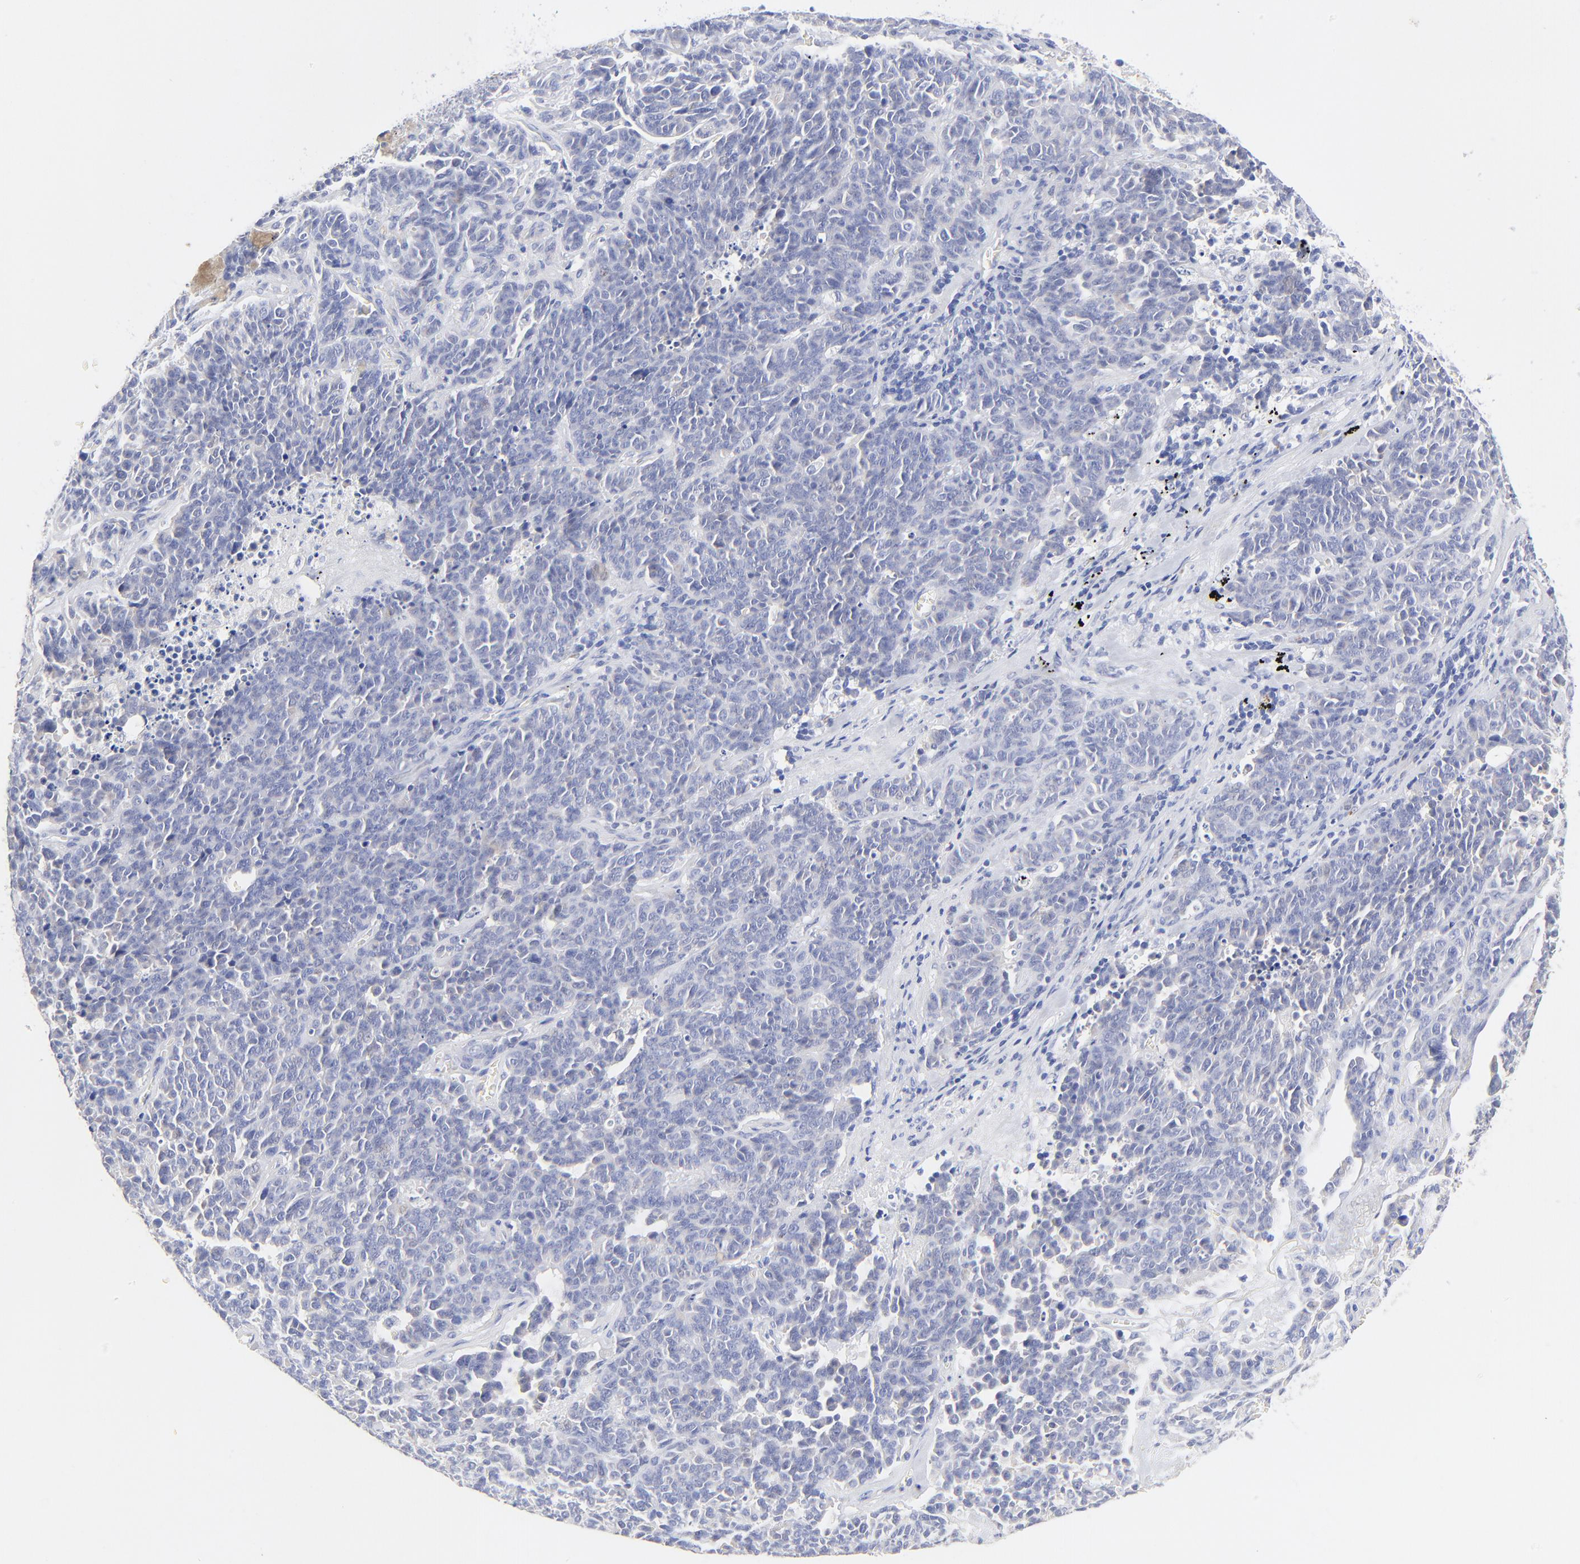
{"staining": {"intensity": "negative", "quantity": "none", "location": "none"}, "tissue": "lung cancer", "cell_type": "Tumor cells", "image_type": "cancer", "snomed": [{"axis": "morphology", "description": "Neoplasm, malignant, NOS"}, {"axis": "topography", "description": "Lung"}], "caption": "High magnification brightfield microscopy of lung neoplasm (malignant) stained with DAB (brown) and counterstained with hematoxylin (blue): tumor cells show no significant expression.", "gene": "SULT4A1", "patient": {"sex": "female", "age": 58}}